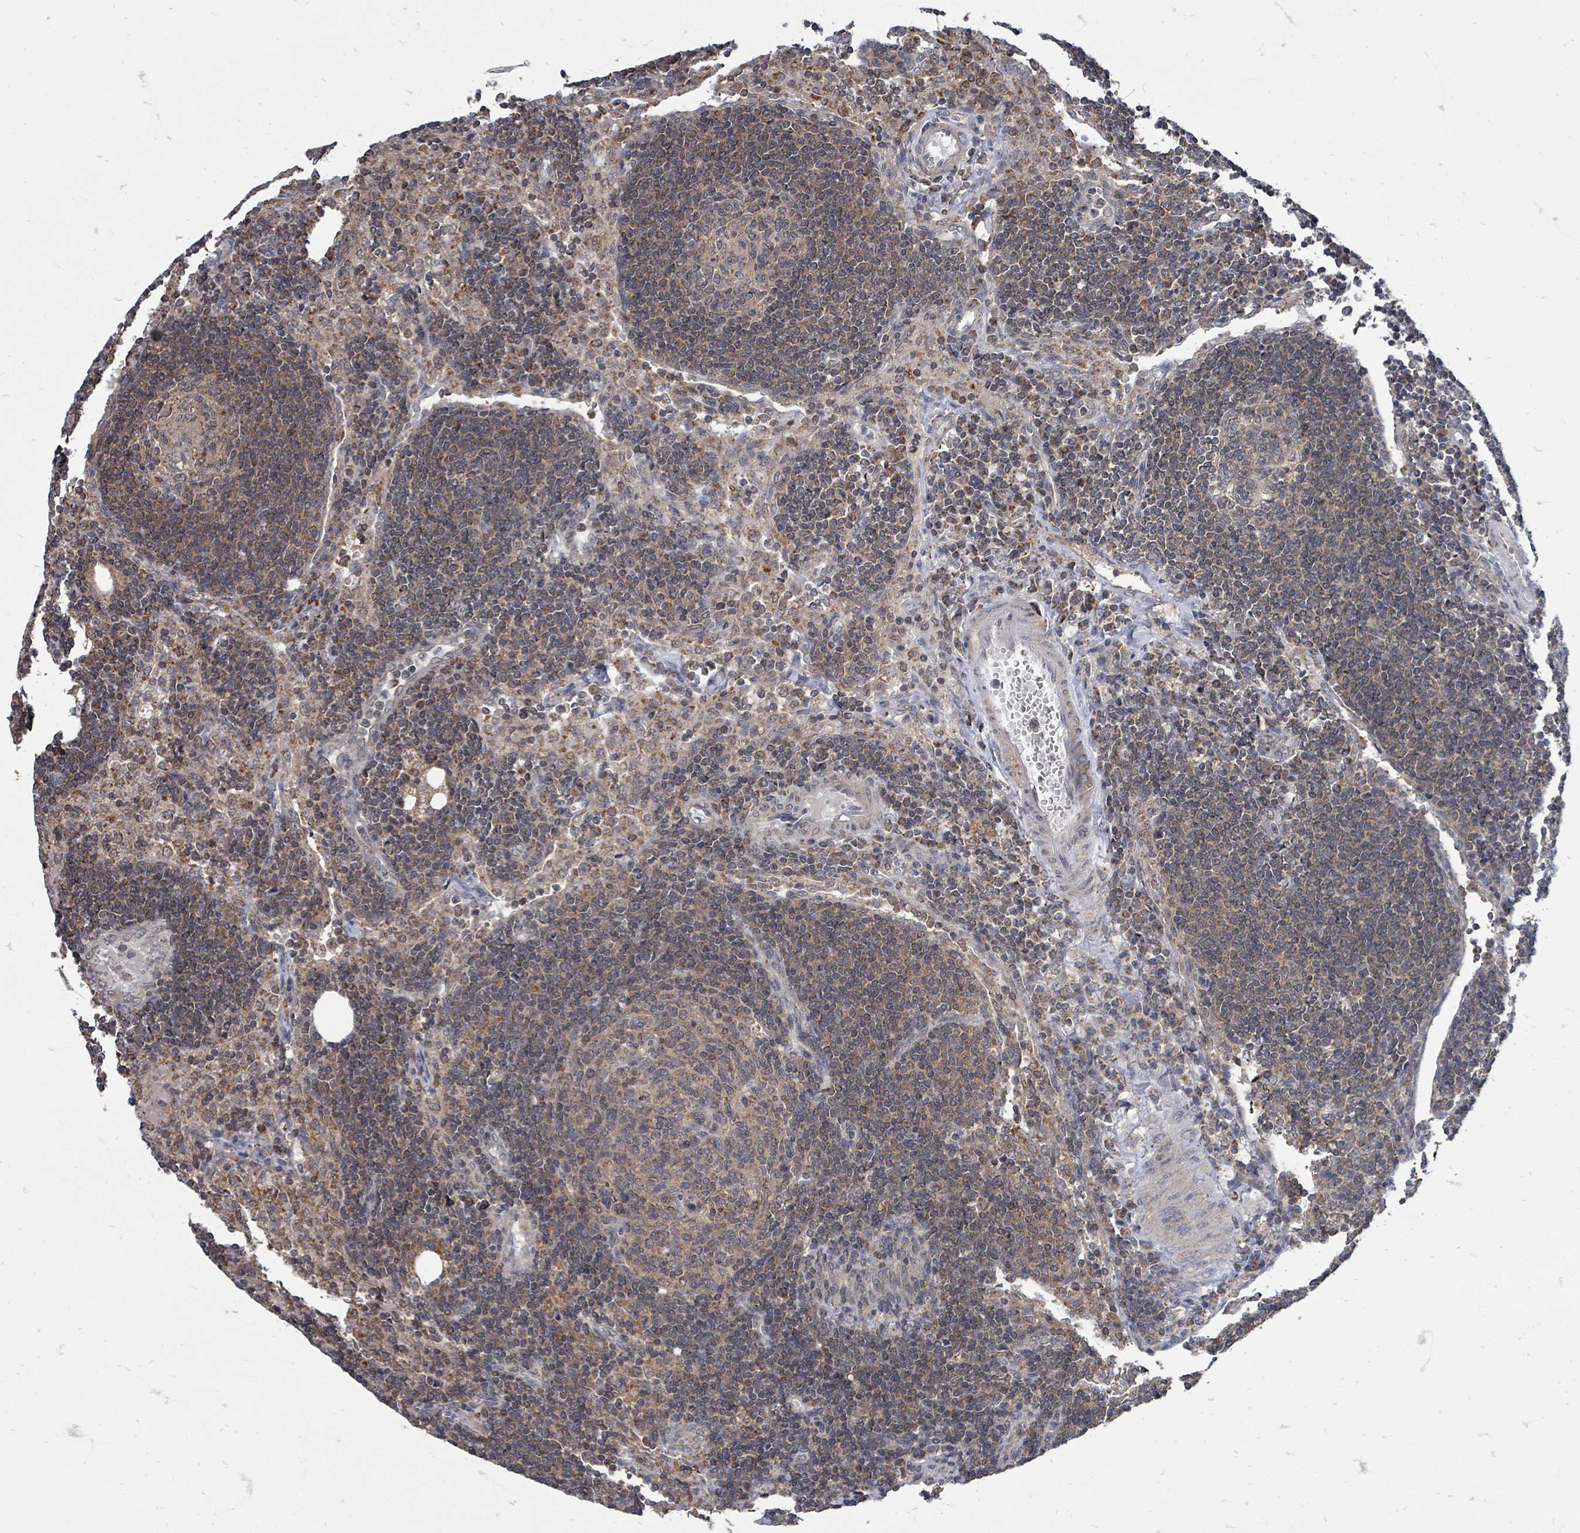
{"staining": {"intensity": "weak", "quantity": "<25%", "location": "cytoplasmic/membranous"}, "tissue": "lymph node", "cell_type": "Germinal center cells", "image_type": "normal", "snomed": [{"axis": "morphology", "description": "Normal tissue, NOS"}, {"axis": "topography", "description": "Lymph node"}], "caption": "This is a image of IHC staining of unremarkable lymph node, which shows no expression in germinal center cells. Brightfield microscopy of IHC stained with DAB (brown) and hematoxylin (blue), captured at high magnification.", "gene": "MAGOHB", "patient": {"sex": "female", "age": 73}}